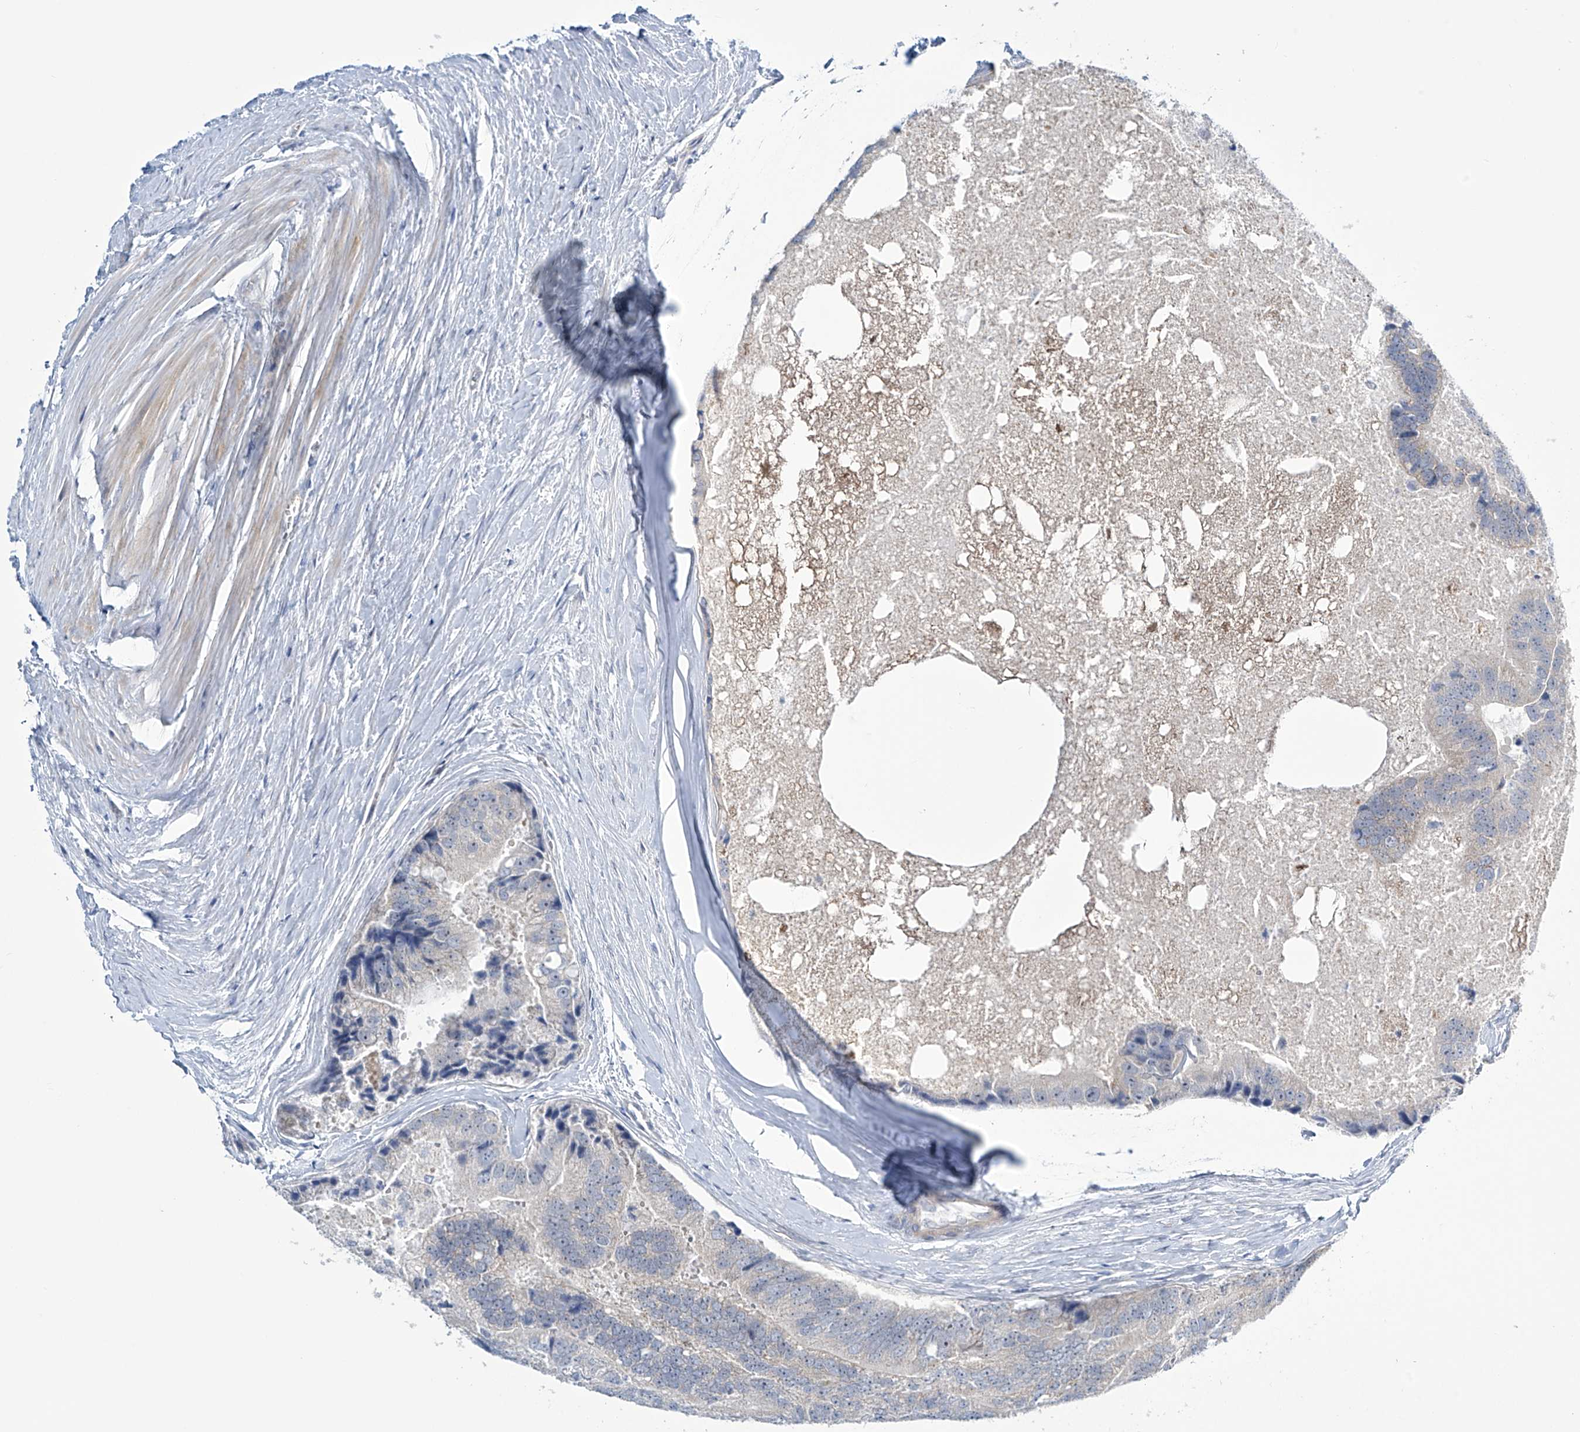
{"staining": {"intensity": "negative", "quantity": "none", "location": "none"}, "tissue": "prostate cancer", "cell_type": "Tumor cells", "image_type": "cancer", "snomed": [{"axis": "morphology", "description": "Adenocarcinoma, High grade"}, {"axis": "topography", "description": "Prostate"}], "caption": "High power microscopy histopathology image of an immunohistochemistry micrograph of prostate cancer, revealing no significant staining in tumor cells.", "gene": "TRIM60", "patient": {"sex": "male", "age": 70}}